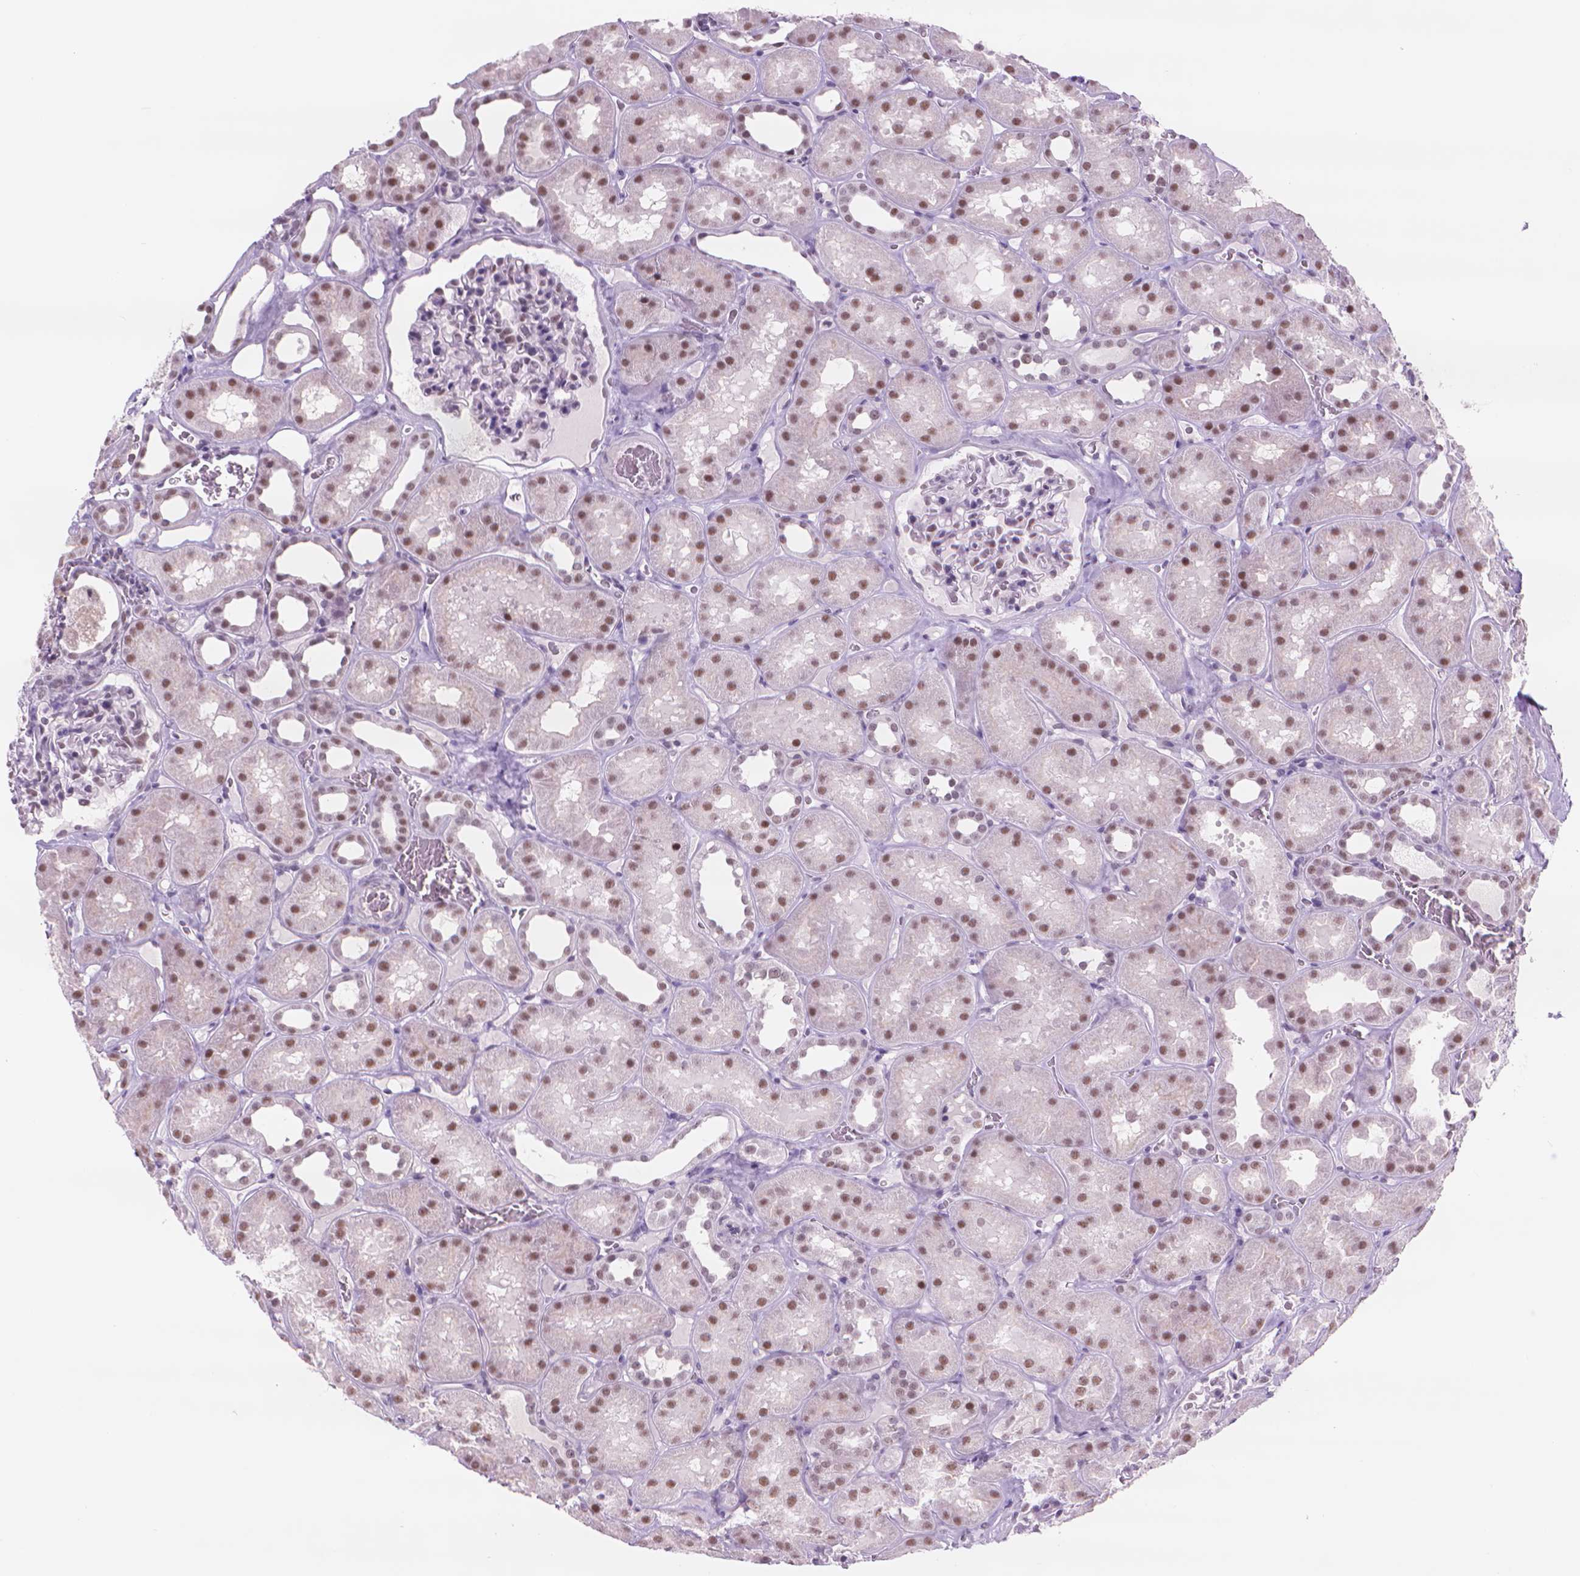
{"staining": {"intensity": "moderate", "quantity": "25%-75%", "location": "nuclear"}, "tissue": "kidney", "cell_type": "Cells in glomeruli", "image_type": "normal", "snomed": [{"axis": "morphology", "description": "Normal tissue, NOS"}, {"axis": "topography", "description": "Kidney"}], "caption": "This is an image of immunohistochemistry (IHC) staining of unremarkable kidney, which shows moderate staining in the nuclear of cells in glomeruli.", "gene": "POLR3D", "patient": {"sex": "female", "age": 41}}